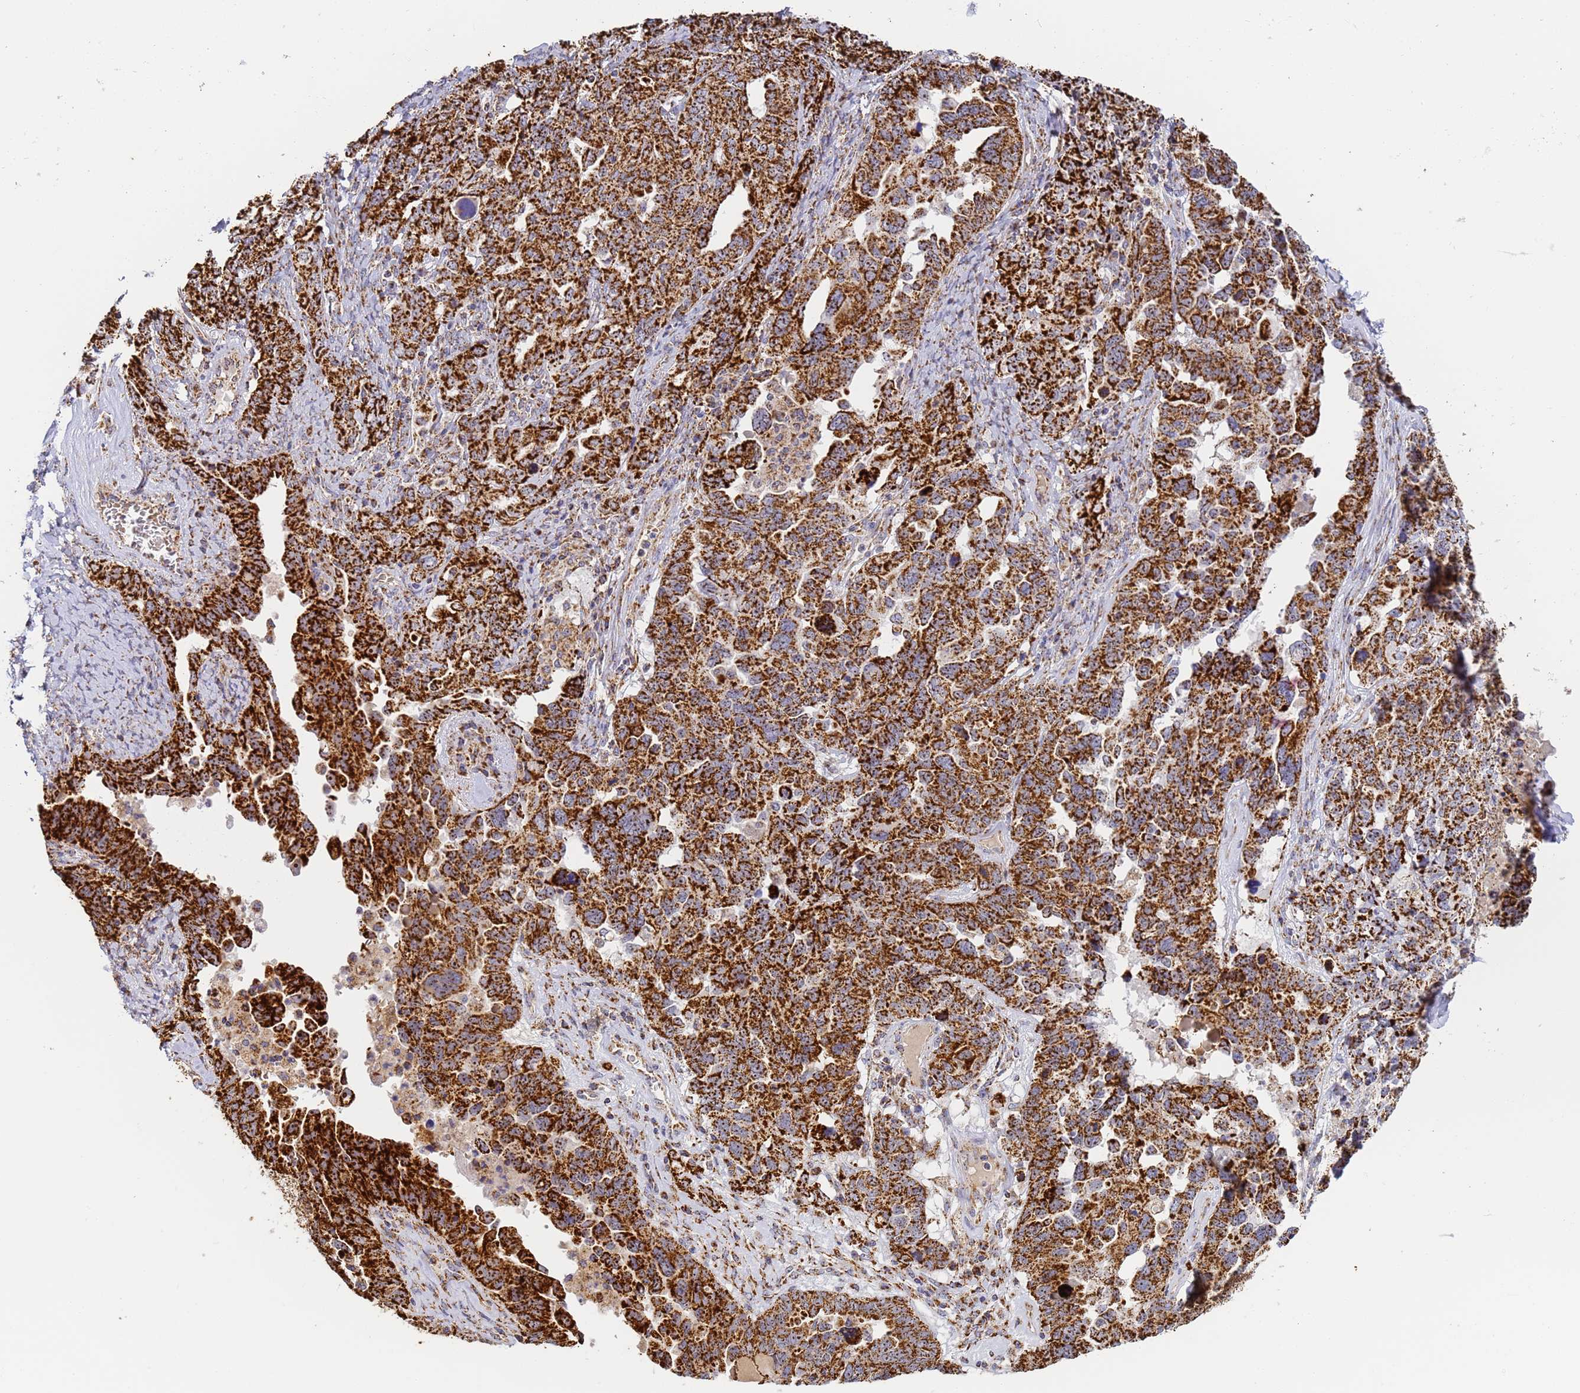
{"staining": {"intensity": "strong", "quantity": ">75%", "location": "cytoplasmic/membranous"}, "tissue": "ovarian cancer", "cell_type": "Tumor cells", "image_type": "cancer", "snomed": [{"axis": "morphology", "description": "Carcinoma, endometroid"}, {"axis": "topography", "description": "Ovary"}], "caption": "An IHC histopathology image of tumor tissue is shown. Protein staining in brown labels strong cytoplasmic/membranous positivity in ovarian endometroid carcinoma within tumor cells. The staining was performed using DAB (3,3'-diaminobenzidine) to visualize the protein expression in brown, while the nuclei were stained in blue with hematoxylin (Magnification: 20x).", "gene": "FRG2C", "patient": {"sex": "female", "age": 62}}